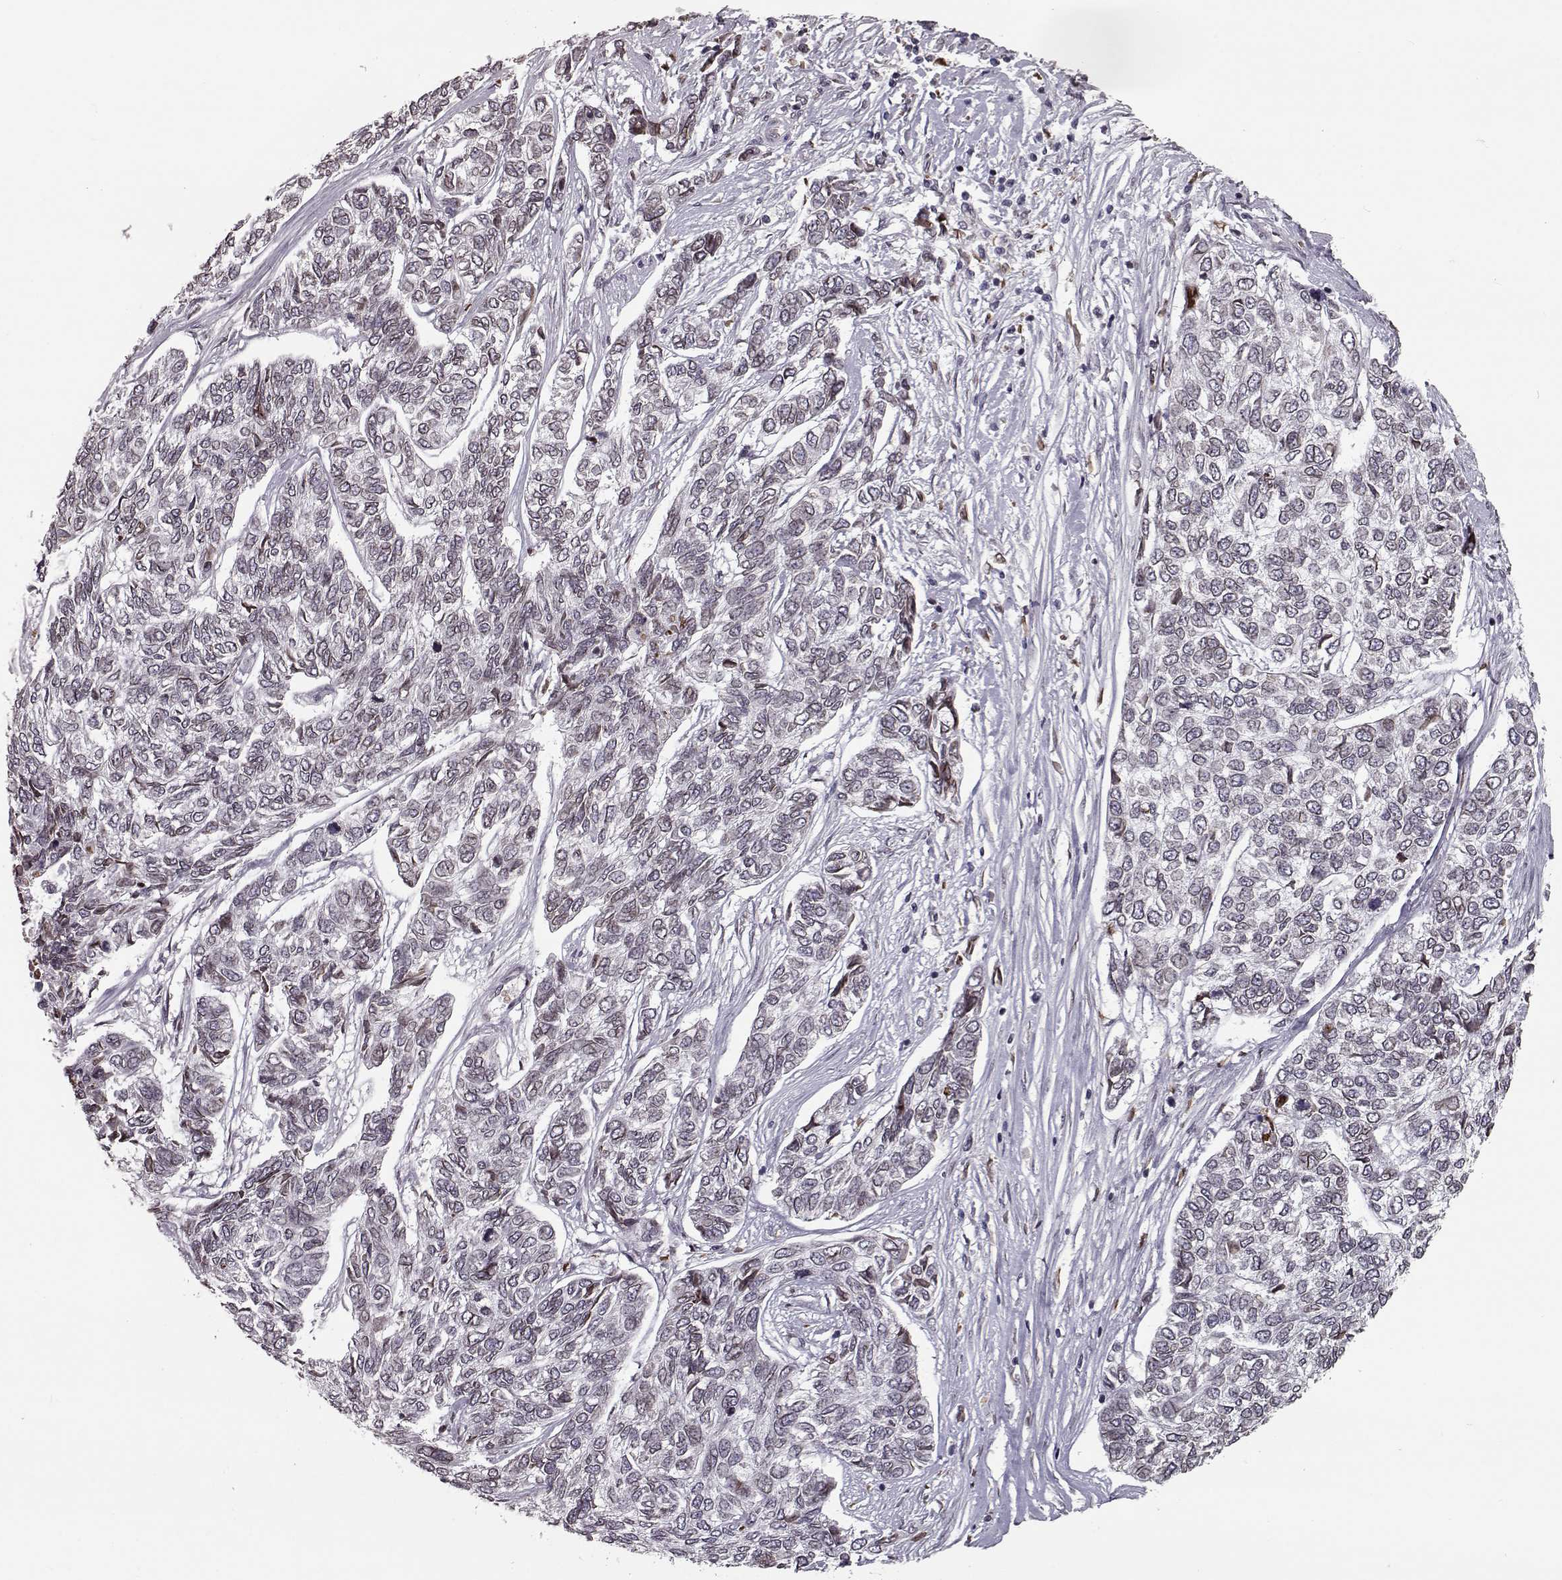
{"staining": {"intensity": "negative", "quantity": "none", "location": "none"}, "tissue": "skin cancer", "cell_type": "Tumor cells", "image_type": "cancer", "snomed": [{"axis": "morphology", "description": "Basal cell carcinoma"}, {"axis": "topography", "description": "Skin"}], "caption": "Immunohistochemistry (IHC) photomicrograph of skin cancer stained for a protein (brown), which exhibits no staining in tumor cells.", "gene": "NUP37", "patient": {"sex": "female", "age": 65}}